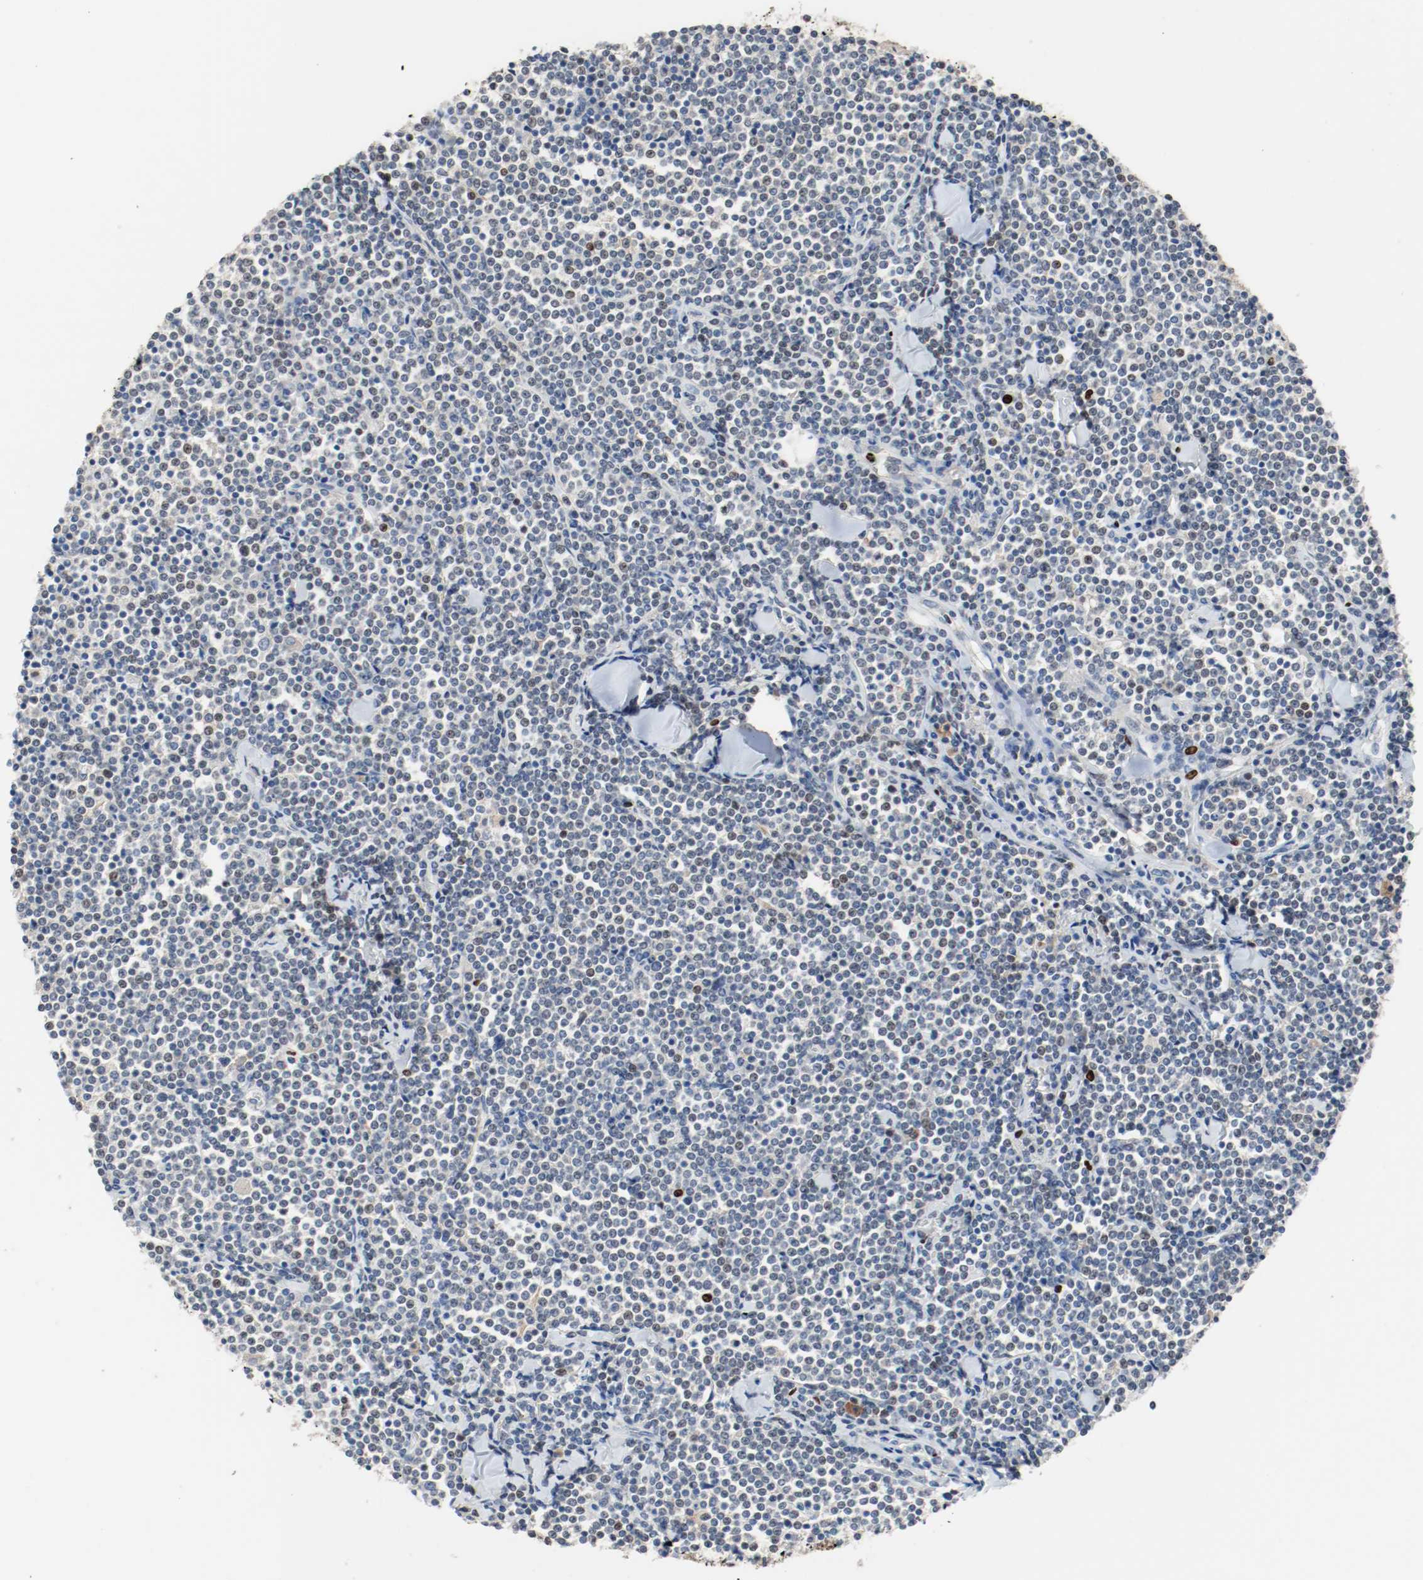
{"staining": {"intensity": "negative", "quantity": "none", "location": "none"}, "tissue": "lymphoma", "cell_type": "Tumor cells", "image_type": "cancer", "snomed": [{"axis": "morphology", "description": "Malignant lymphoma, non-Hodgkin's type, Low grade"}, {"axis": "topography", "description": "Soft tissue"}], "caption": "A high-resolution micrograph shows IHC staining of low-grade malignant lymphoma, non-Hodgkin's type, which exhibits no significant expression in tumor cells.", "gene": "BLK", "patient": {"sex": "male", "age": 92}}